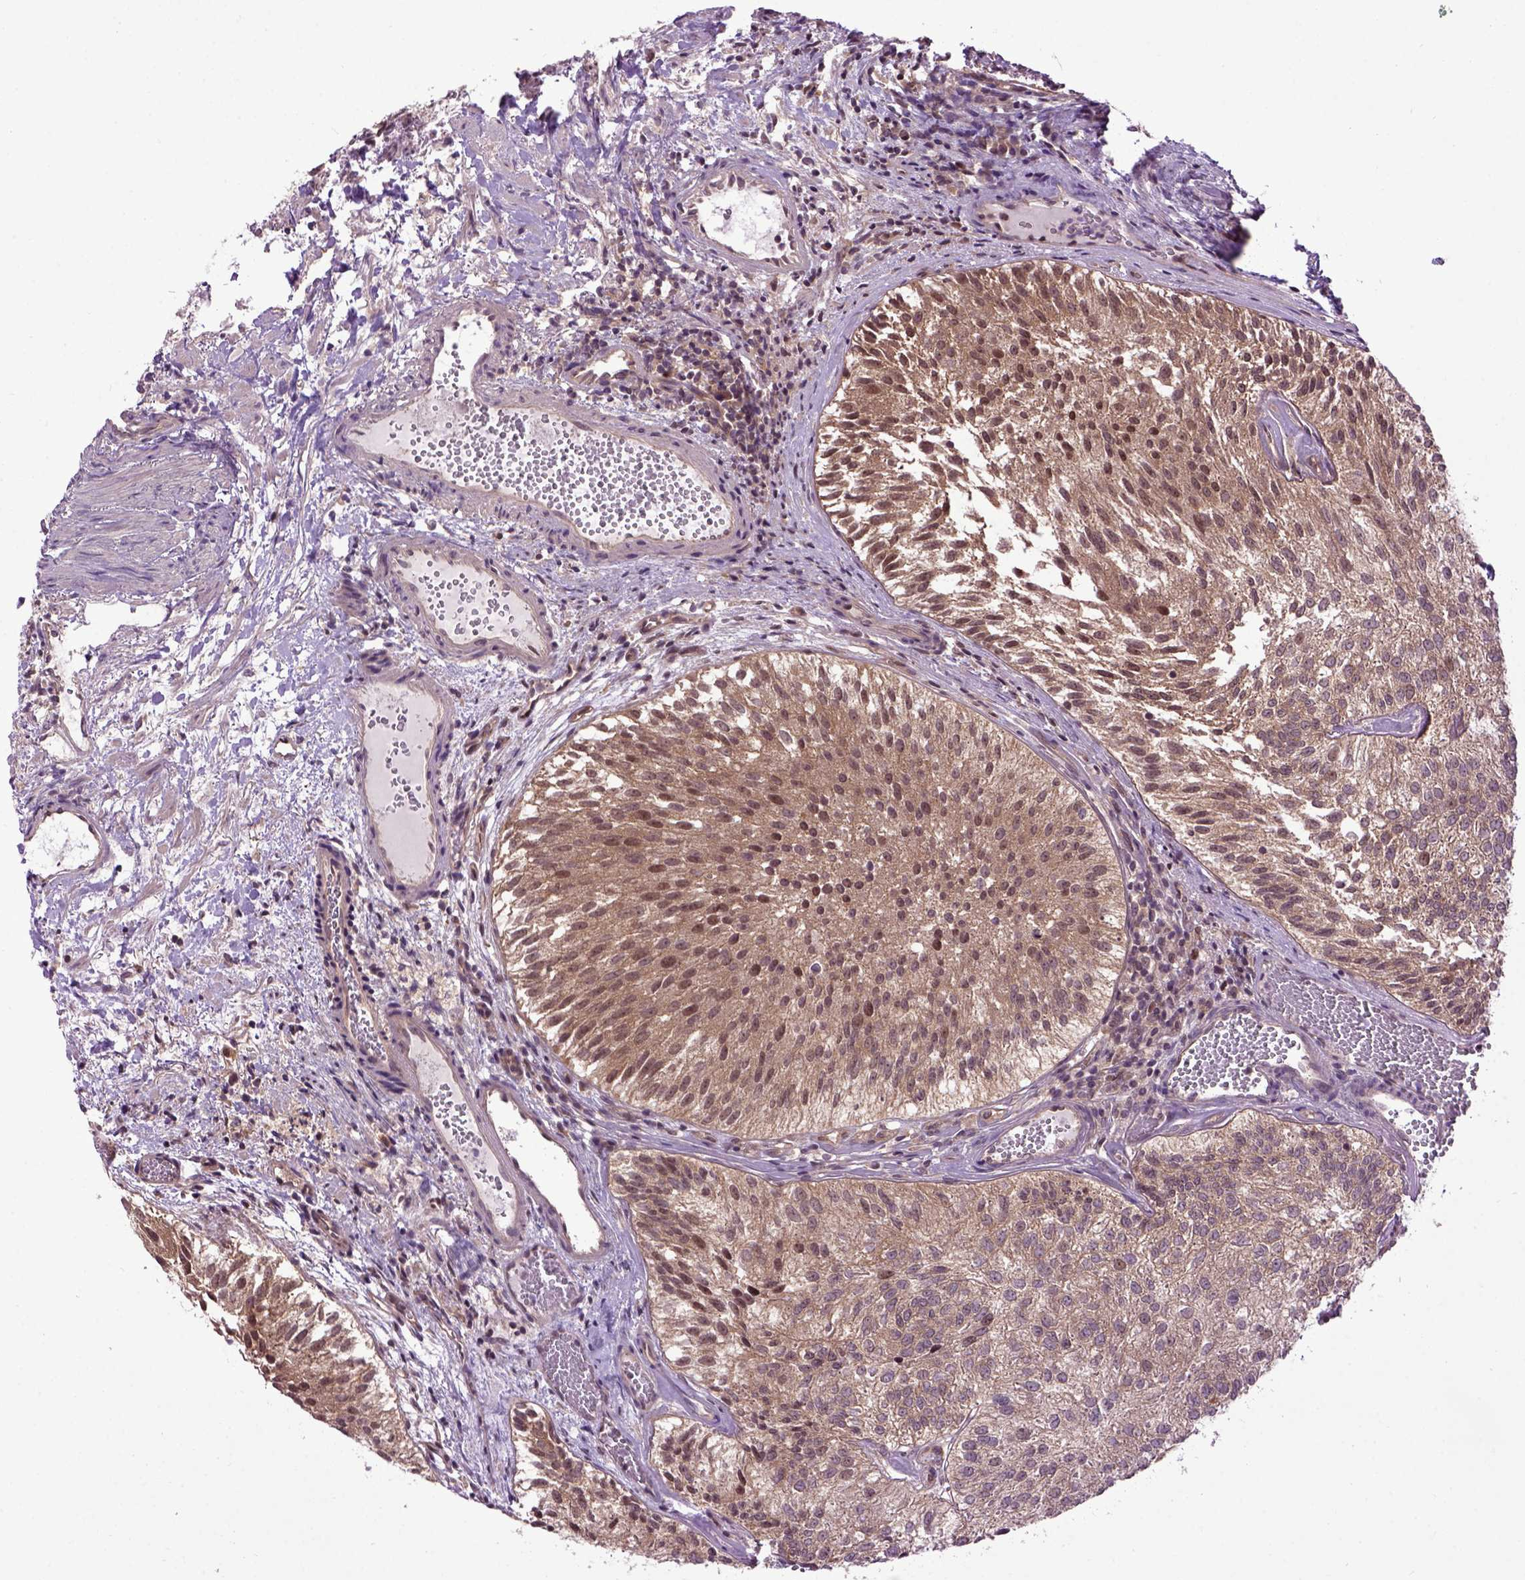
{"staining": {"intensity": "moderate", "quantity": ">75%", "location": "cytoplasmic/membranous,nuclear"}, "tissue": "urothelial cancer", "cell_type": "Tumor cells", "image_type": "cancer", "snomed": [{"axis": "morphology", "description": "Urothelial carcinoma, Low grade"}, {"axis": "topography", "description": "Urinary bladder"}], "caption": "A brown stain labels moderate cytoplasmic/membranous and nuclear staining of a protein in human urothelial cancer tumor cells. Nuclei are stained in blue.", "gene": "WDR48", "patient": {"sex": "female", "age": 87}}